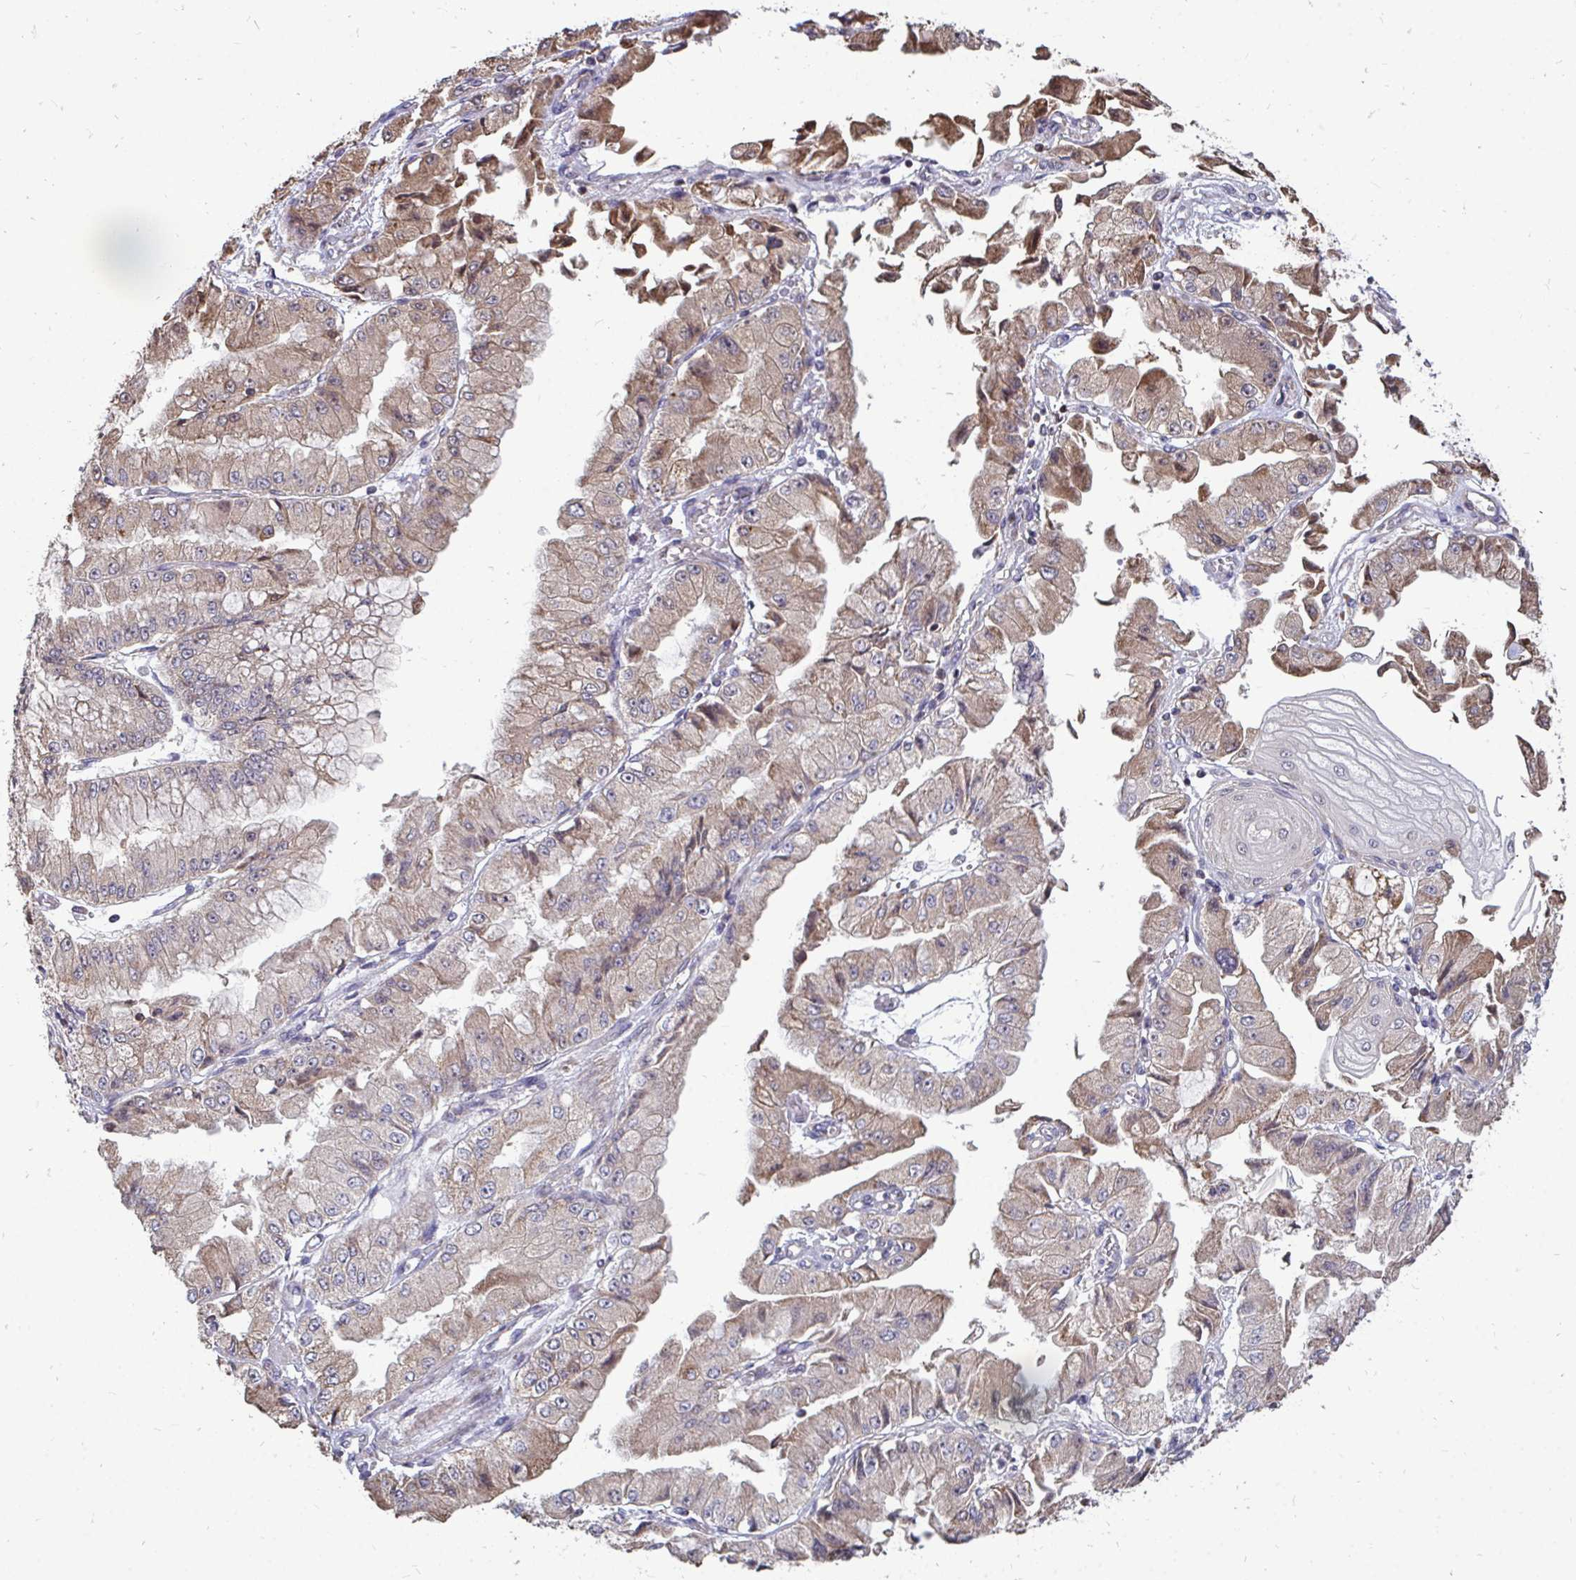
{"staining": {"intensity": "weak", "quantity": ">75%", "location": "cytoplasmic/membranous"}, "tissue": "stomach cancer", "cell_type": "Tumor cells", "image_type": "cancer", "snomed": [{"axis": "morphology", "description": "Adenocarcinoma, NOS"}, {"axis": "topography", "description": "Stomach, upper"}], "caption": "DAB immunohistochemical staining of adenocarcinoma (stomach) shows weak cytoplasmic/membranous protein expression in approximately >75% of tumor cells.", "gene": "DNAJA2", "patient": {"sex": "female", "age": 74}}